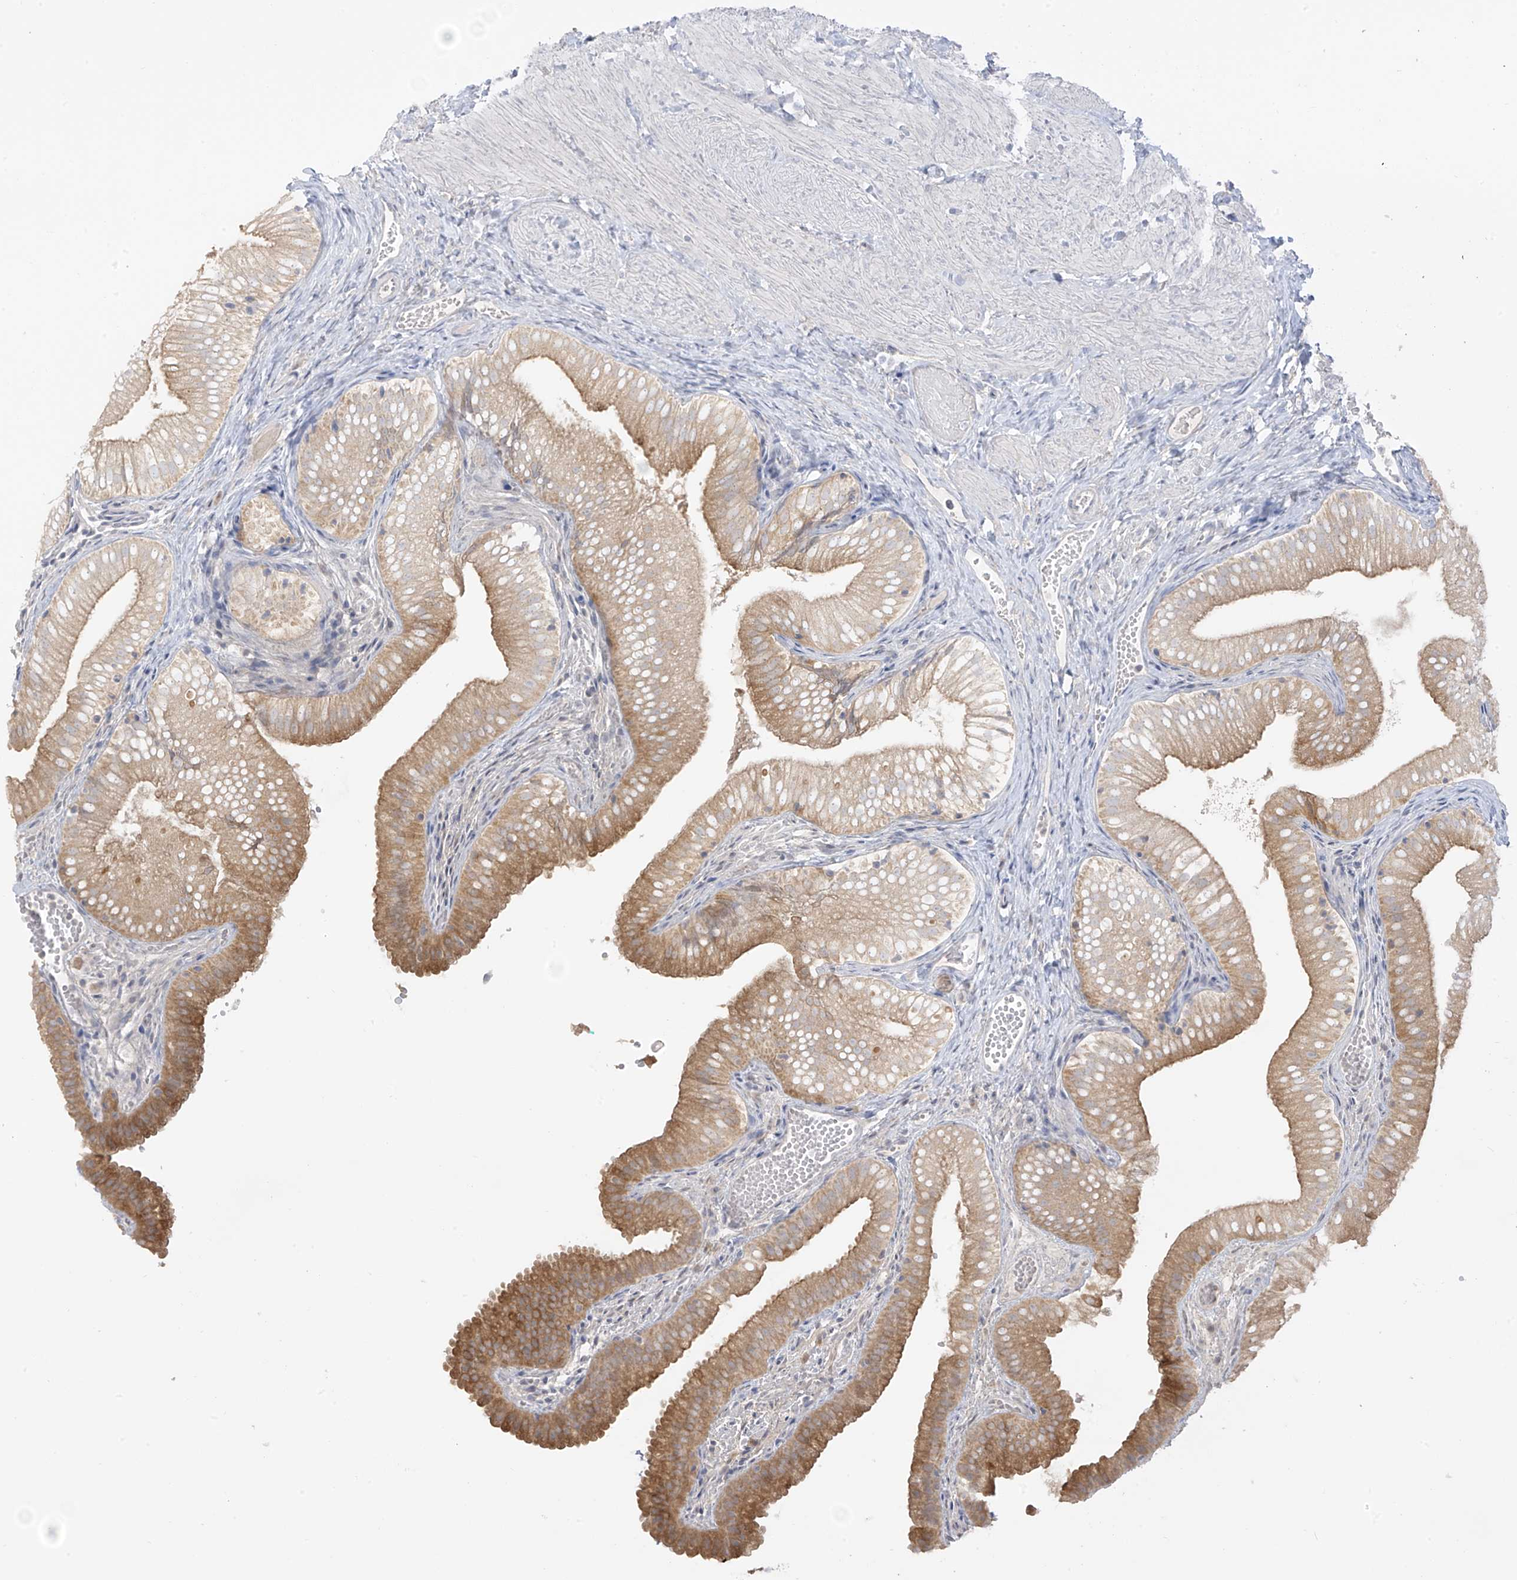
{"staining": {"intensity": "moderate", "quantity": ">75%", "location": "cytoplasmic/membranous"}, "tissue": "gallbladder", "cell_type": "Glandular cells", "image_type": "normal", "snomed": [{"axis": "morphology", "description": "Normal tissue, NOS"}, {"axis": "topography", "description": "Gallbladder"}], "caption": "Glandular cells display medium levels of moderate cytoplasmic/membranous positivity in about >75% of cells in unremarkable gallbladder.", "gene": "DCDC2", "patient": {"sex": "female", "age": 30}}